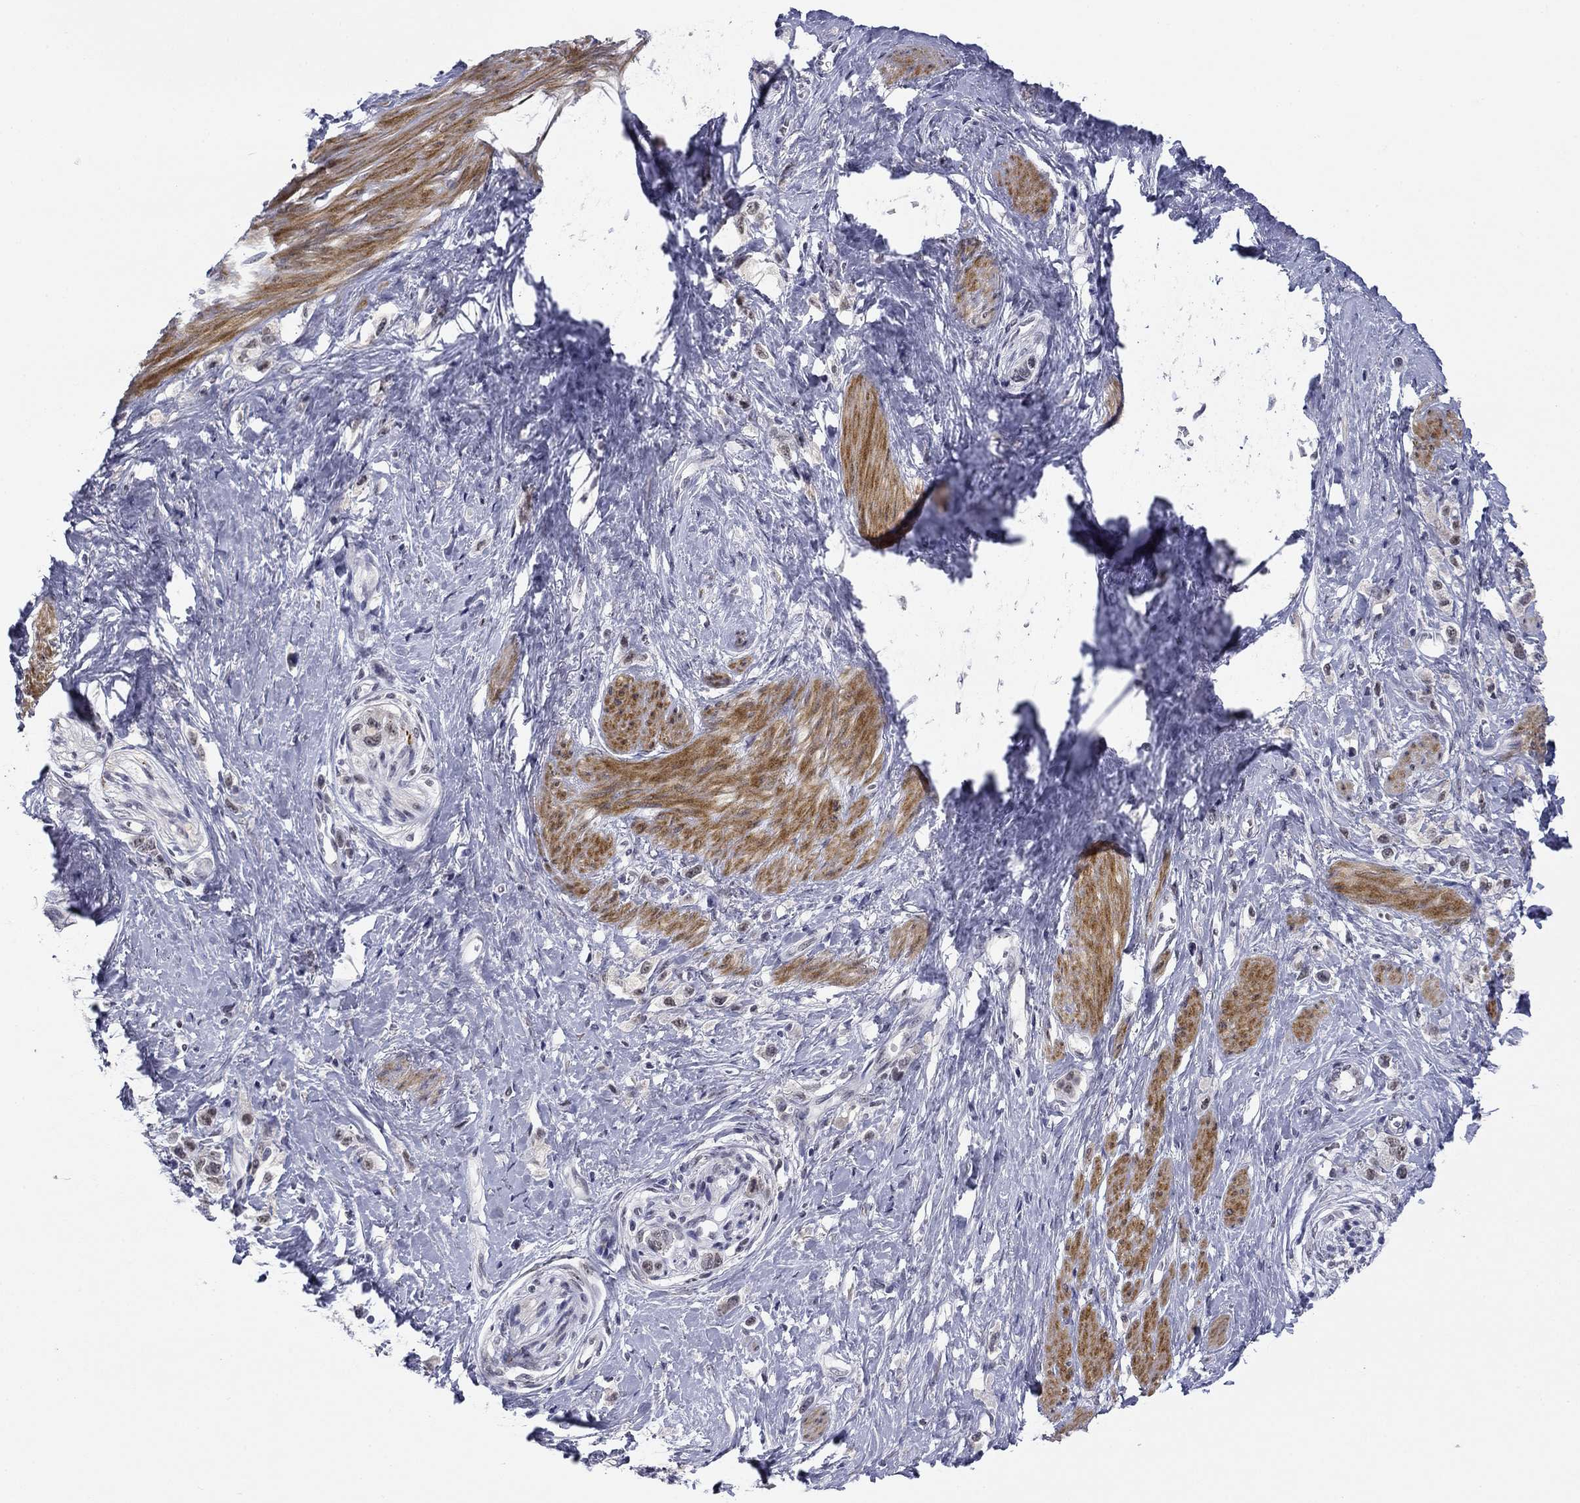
{"staining": {"intensity": "weak", "quantity": "<25%", "location": "nuclear"}, "tissue": "stomach cancer", "cell_type": "Tumor cells", "image_type": "cancer", "snomed": [{"axis": "morphology", "description": "Normal tissue, NOS"}, {"axis": "morphology", "description": "Adenocarcinoma, NOS"}, {"axis": "morphology", "description": "Adenocarcinoma, High grade"}, {"axis": "topography", "description": "Stomach, upper"}, {"axis": "topography", "description": "Stomach"}], "caption": "There is no significant expression in tumor cells of stomach adenocarcinoma (high-grade).", "gene": "TIGD4", "patient": {"sex": "female", "age": 65}}